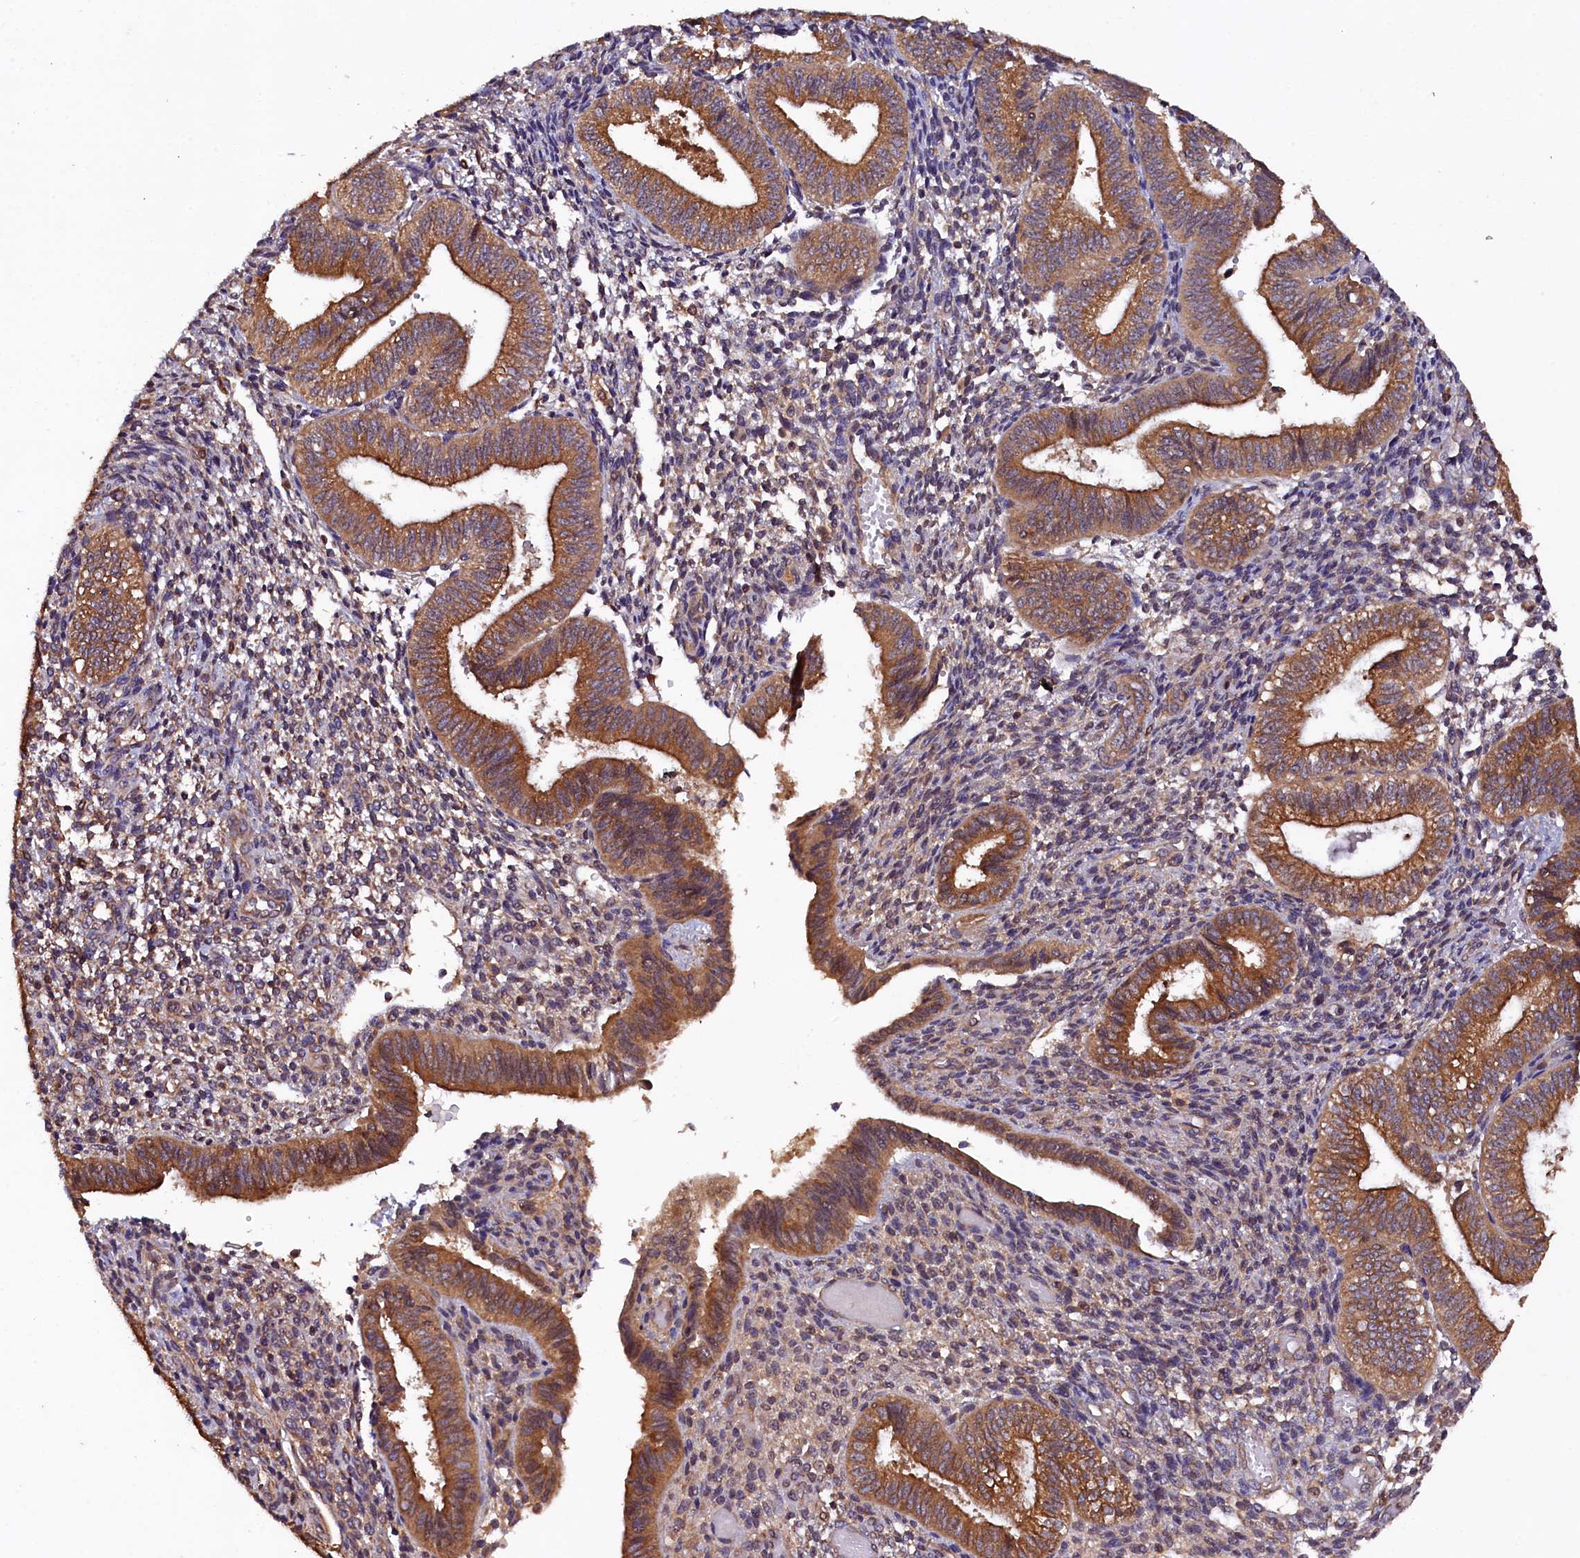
{"staining": {"intensity": "moderate", "quantity": "25%-75%", "location": "cytoplasmic/membranous"}, "tissue": "endometrium", "cell_type": "Cells in endometrial stroma", "image_type": "normal", "snomed": [{"axis": "morphology", "description": "Normal tissue, NOS"}, {"axis": "topography", "description": "Endometrium"}], "caption": "Endometrium stained with DAB immunohistochemistry displays medium levels of moderate cytoplasmic/membranous expression in about 25%-75% of cells in endometrial stroma.", "gene": "KLC2", "patient": {"sex": "female", "age": 34}}